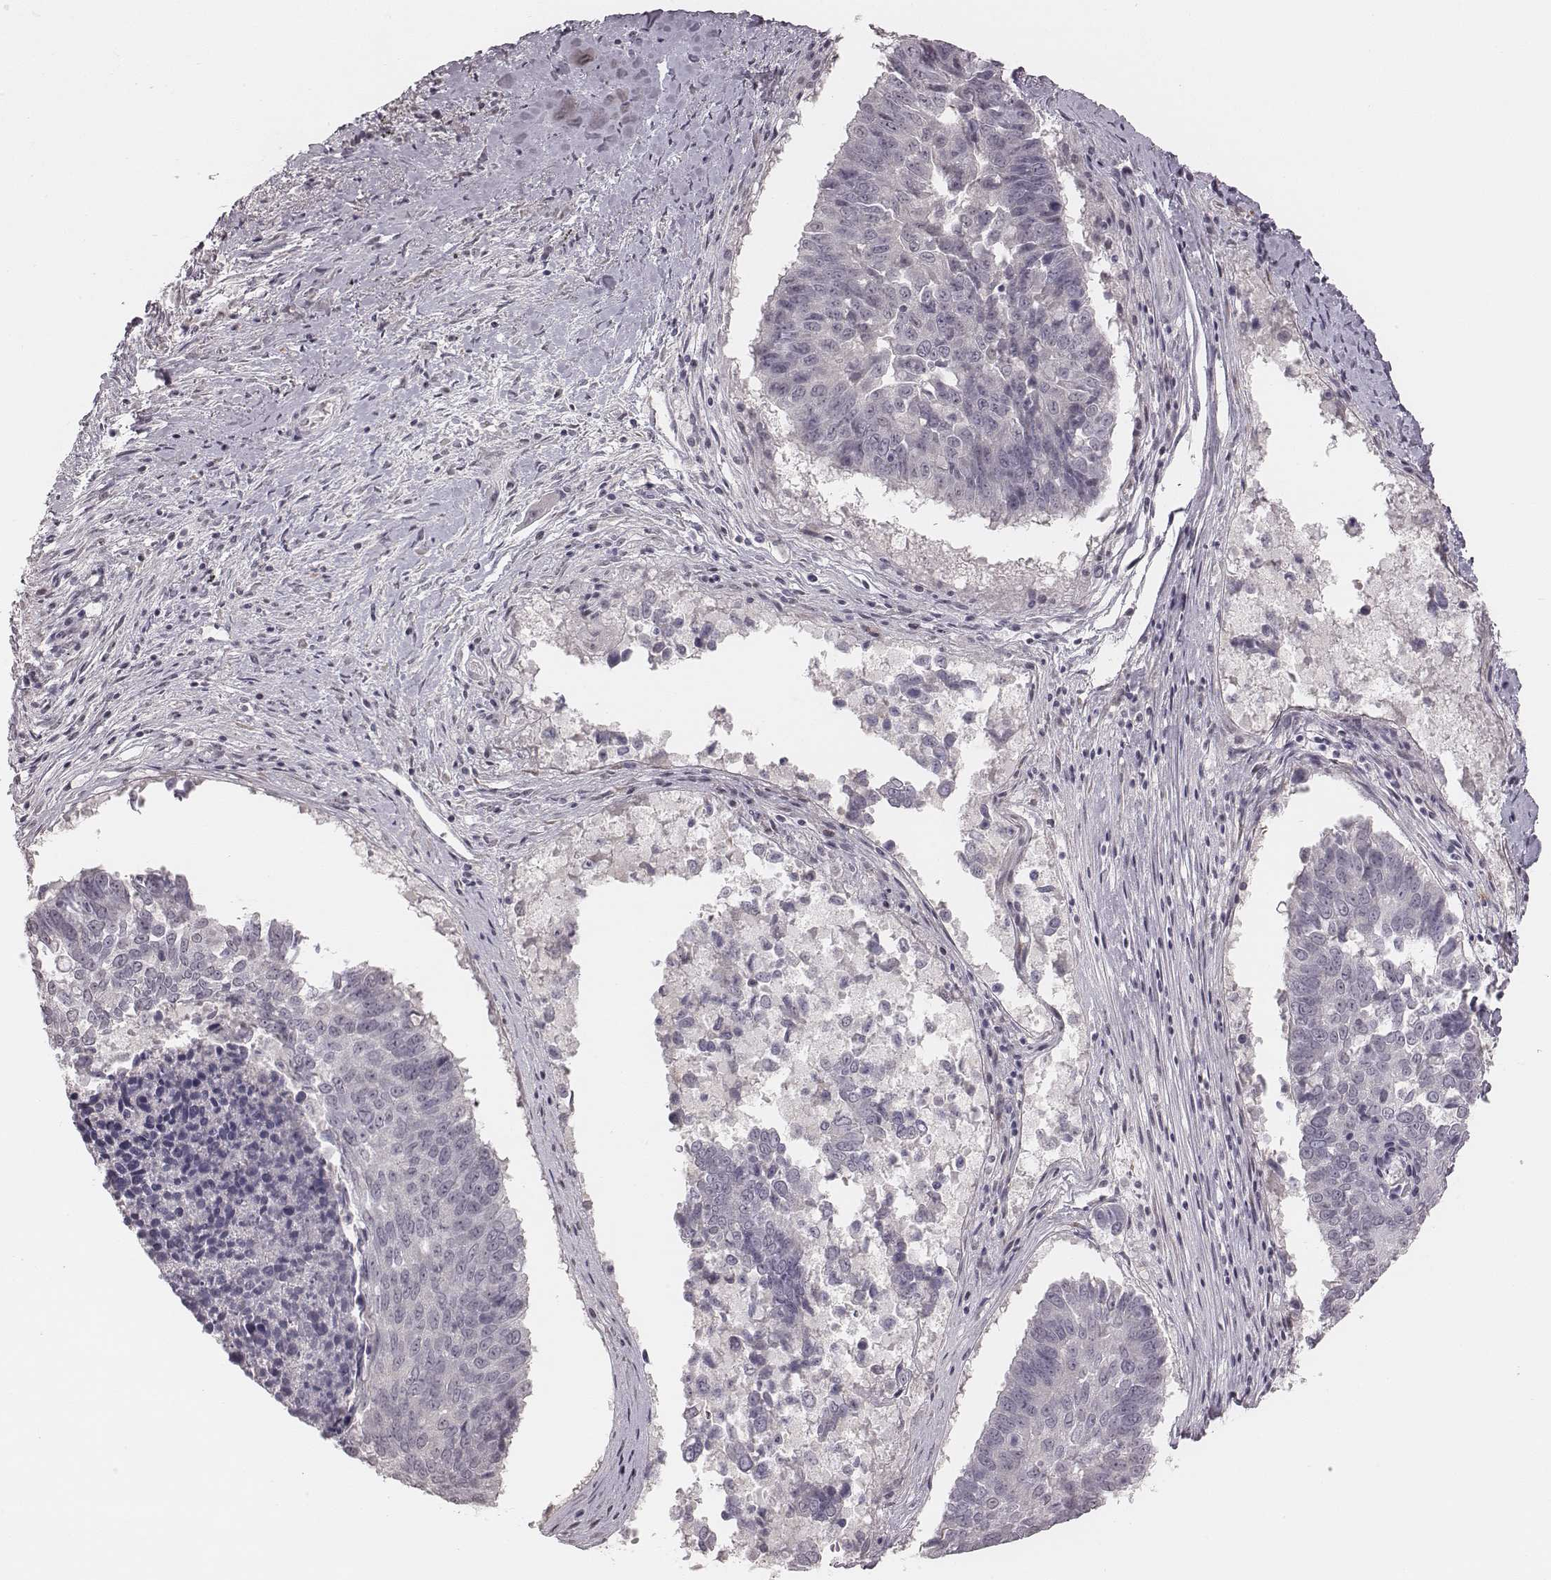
{"staining": {"intensity": "negative", "quantity": "none", "location": "none"}, "tissue": "lung cancer", "cell_type": "Tumor cells", "image_type": "cancer", "snomed": [{"axis": "morphology", "description": "Squamous cell carcinoma, NOS"}, {"axis": "topography", "description": "Lung"}], "caption": "Micrograph shows no significant protein staining in tumor cells of squamous cell carcinoma (lung). Nuclei are stained in blue.", "gene": "RPGRIP1", "patient": {"sex": "male", "age": 73}}